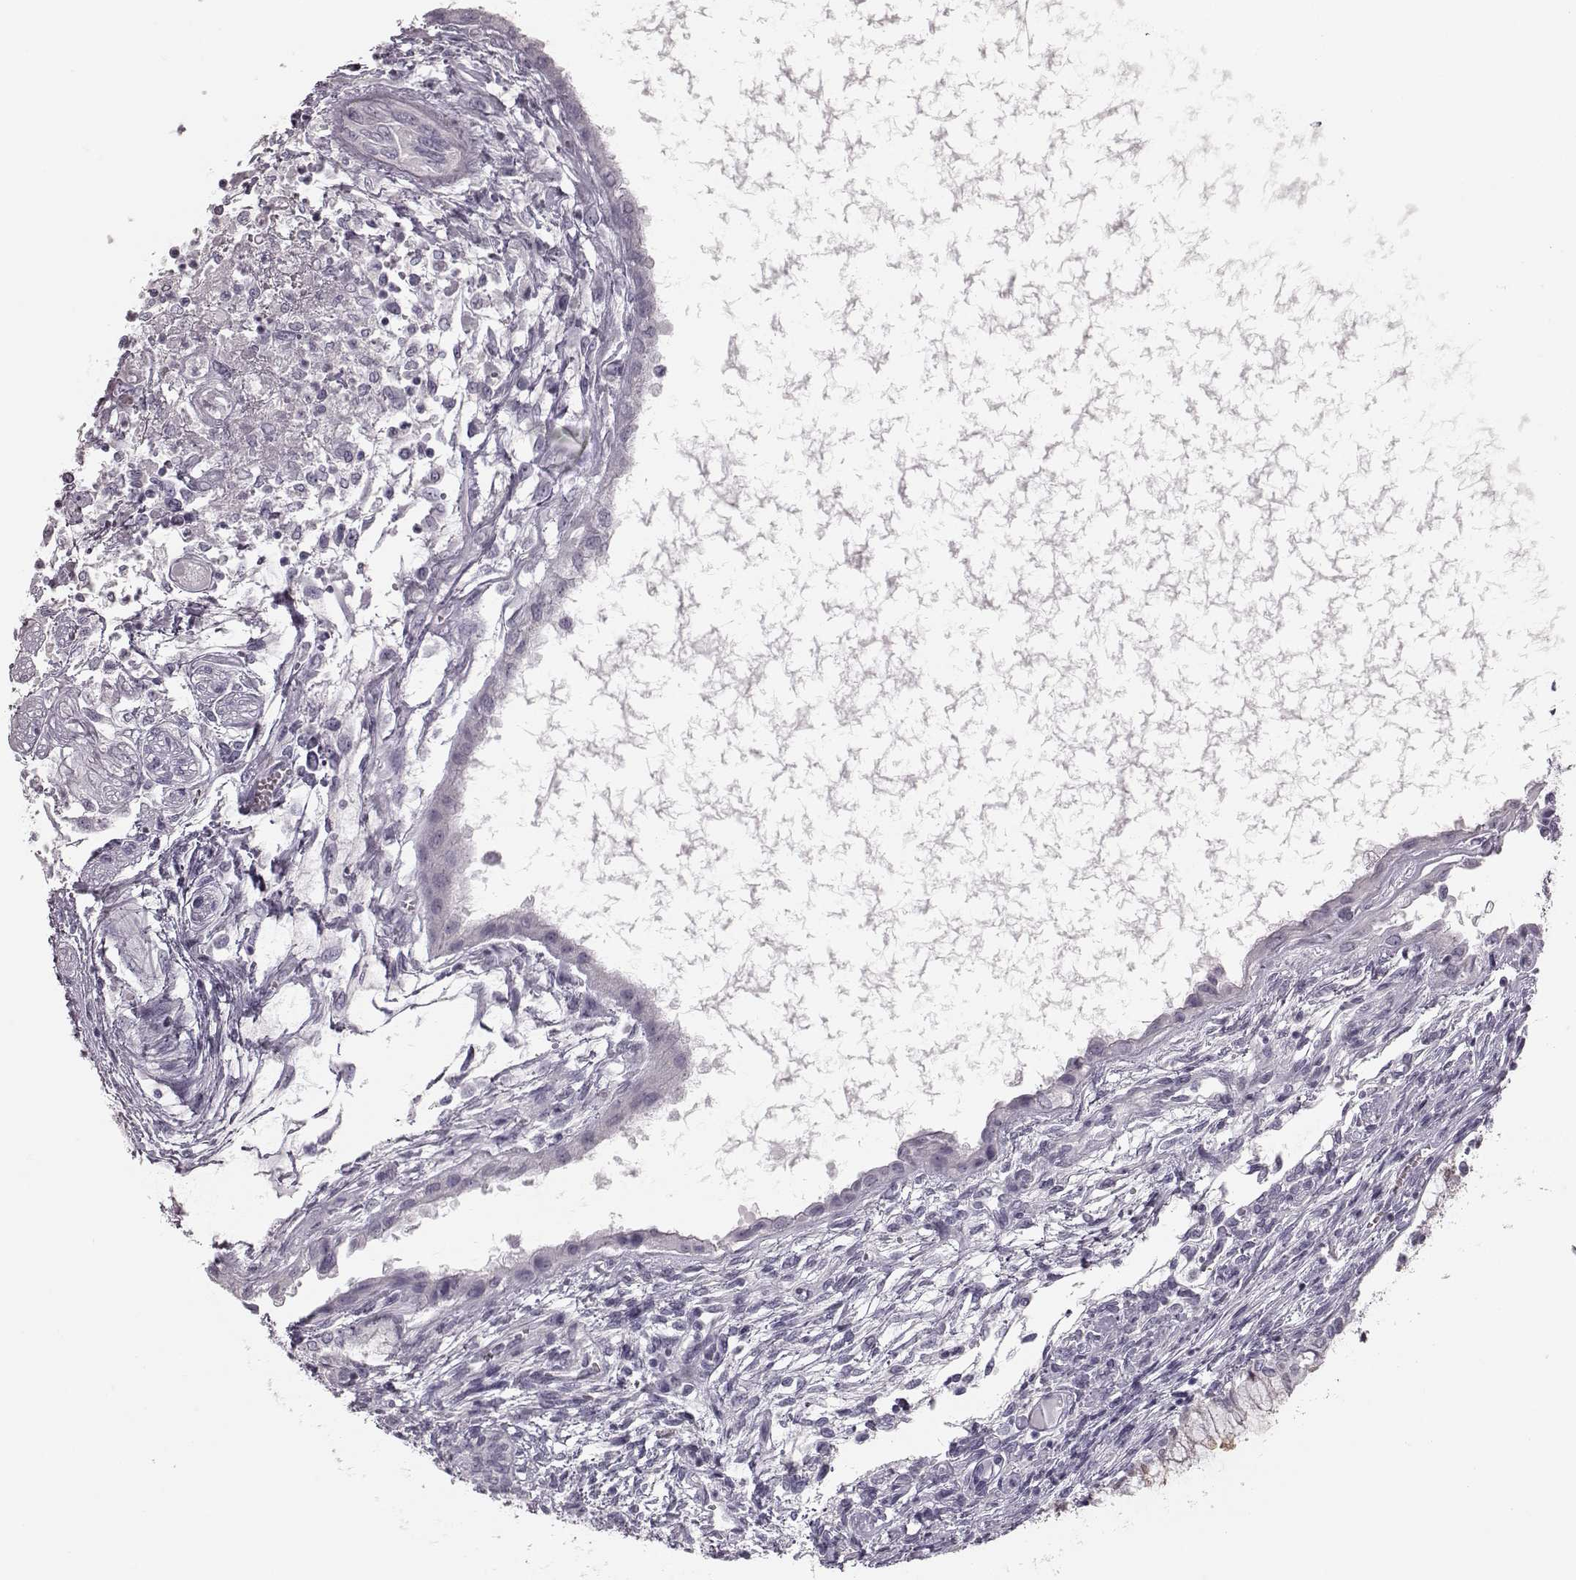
{"staining": {"intensity": "negative", "quantity": "none", "location": "none"}, "tissue": "testis cancer", "cell_type": "Tumor cells", "image_type": "cancer", "snomed": [{"axis": "morphology", "description": "Carcinoma, Embryonal, NOS"}, {"axis": "topography", "description": "Testis"}], "caption": "Immunohistochemistry histopathology image of testis cancer stained for a protein (brown), which exhibits no positivity in tumor cells.", "gene": "ZNF433", "patient": {"sex": "male", "age": 37}}